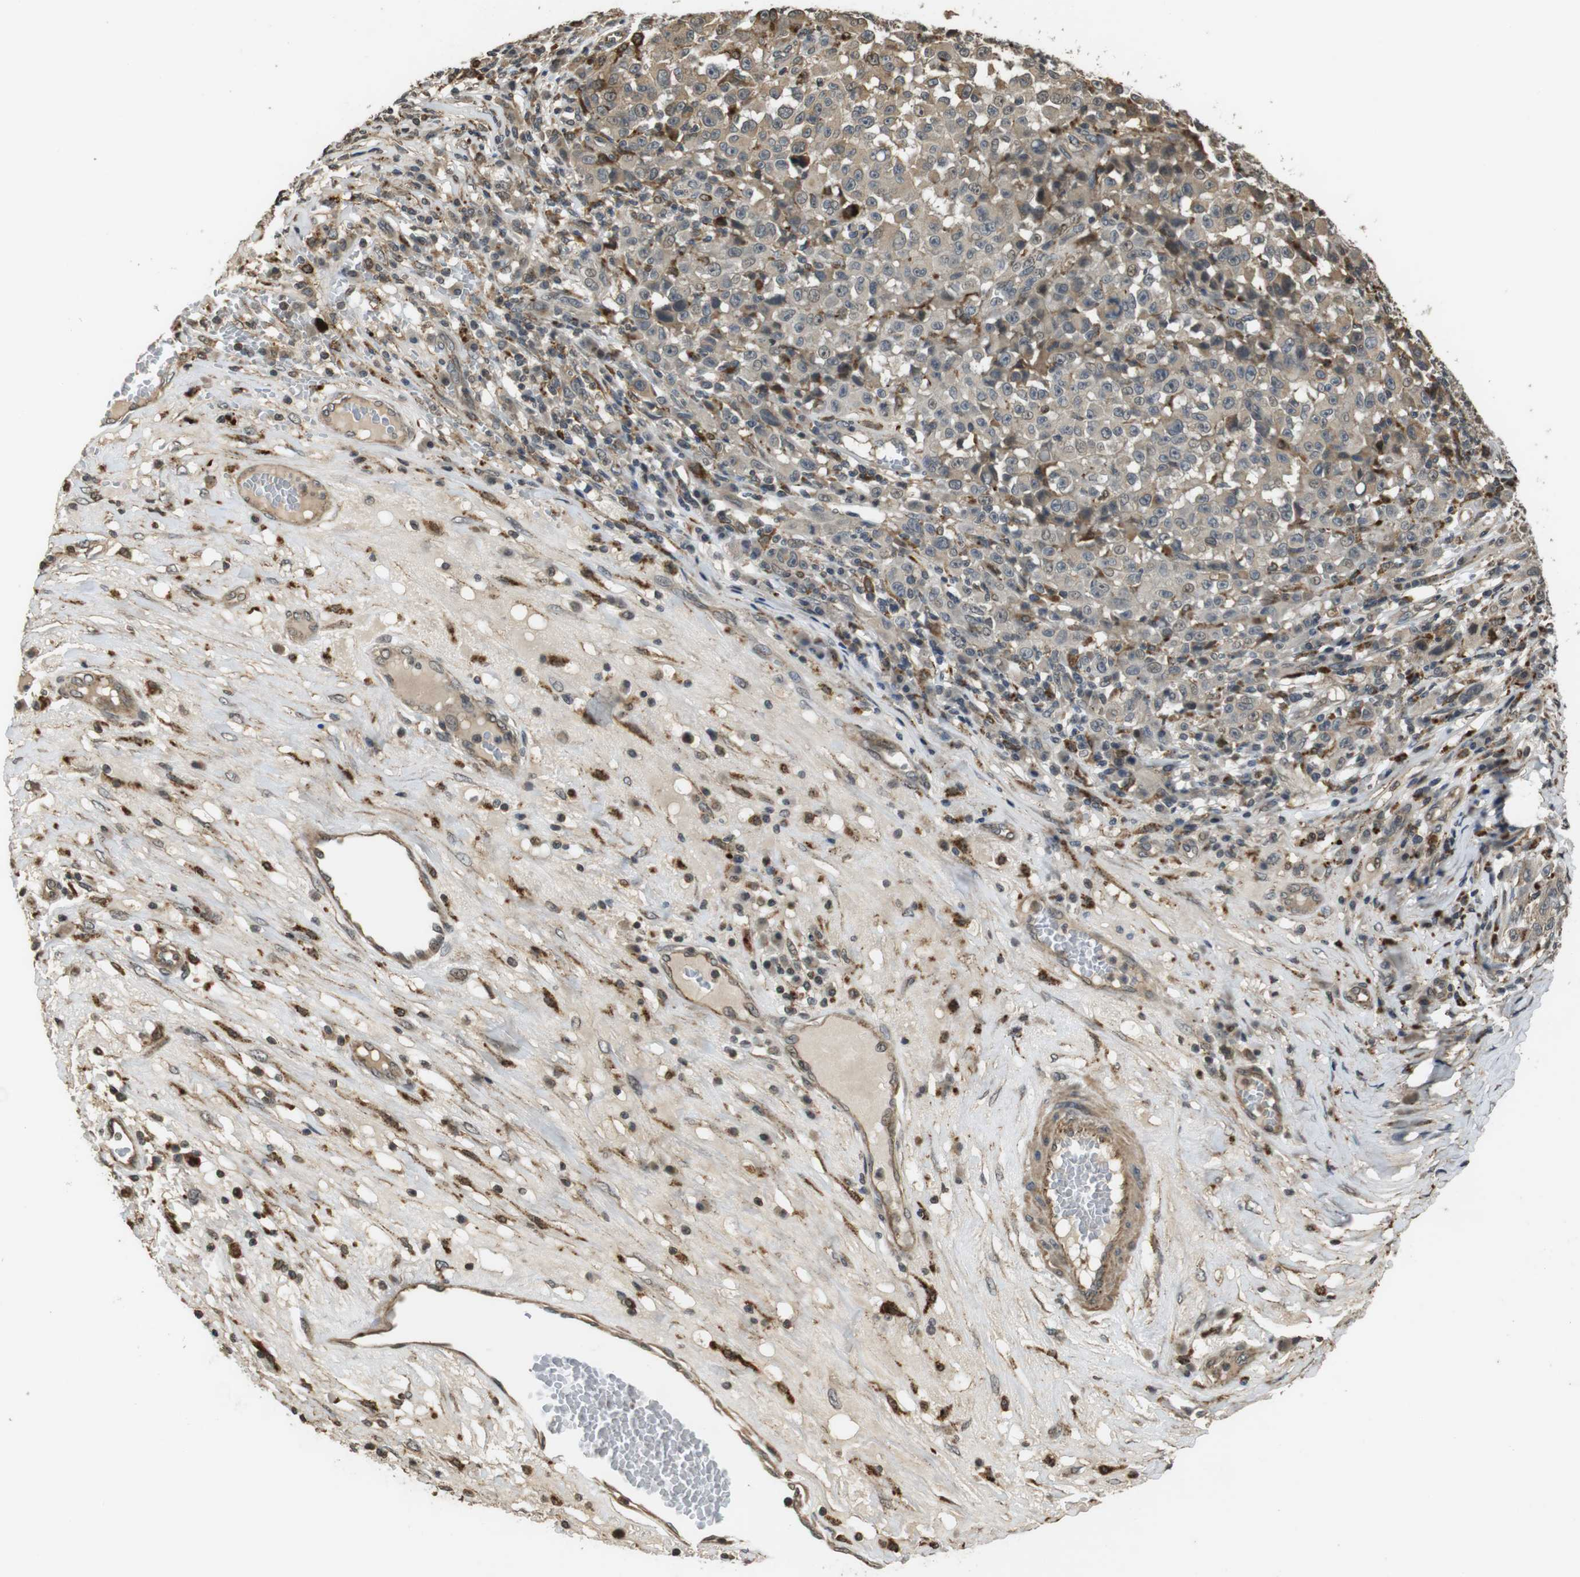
{"staining": {"intensity": "weak", "quantity": ">75%", "location": "cytoplasmic/membranous,nuclear"}, "tissue": "melanoma", "cell_type": "Tumor cells", "image_type": "cancer", "snomed": [{"axis": "morphology", "description": "Malignant melanoma, NOS"}, {"axis": "topography", "description": "Skin"}], "caption": "Brown immunohistochemical staining in malignant melanoma reveals weak cytoplasmic/membranous and nuclear expression in about >75% of tumor cells. (DAB (3,3'-diaminobenzidine) = brown stain, brightfield microscopy at high magnification).", "gene": "FZD10", "patient": {"sex": "female", "age": 82}}